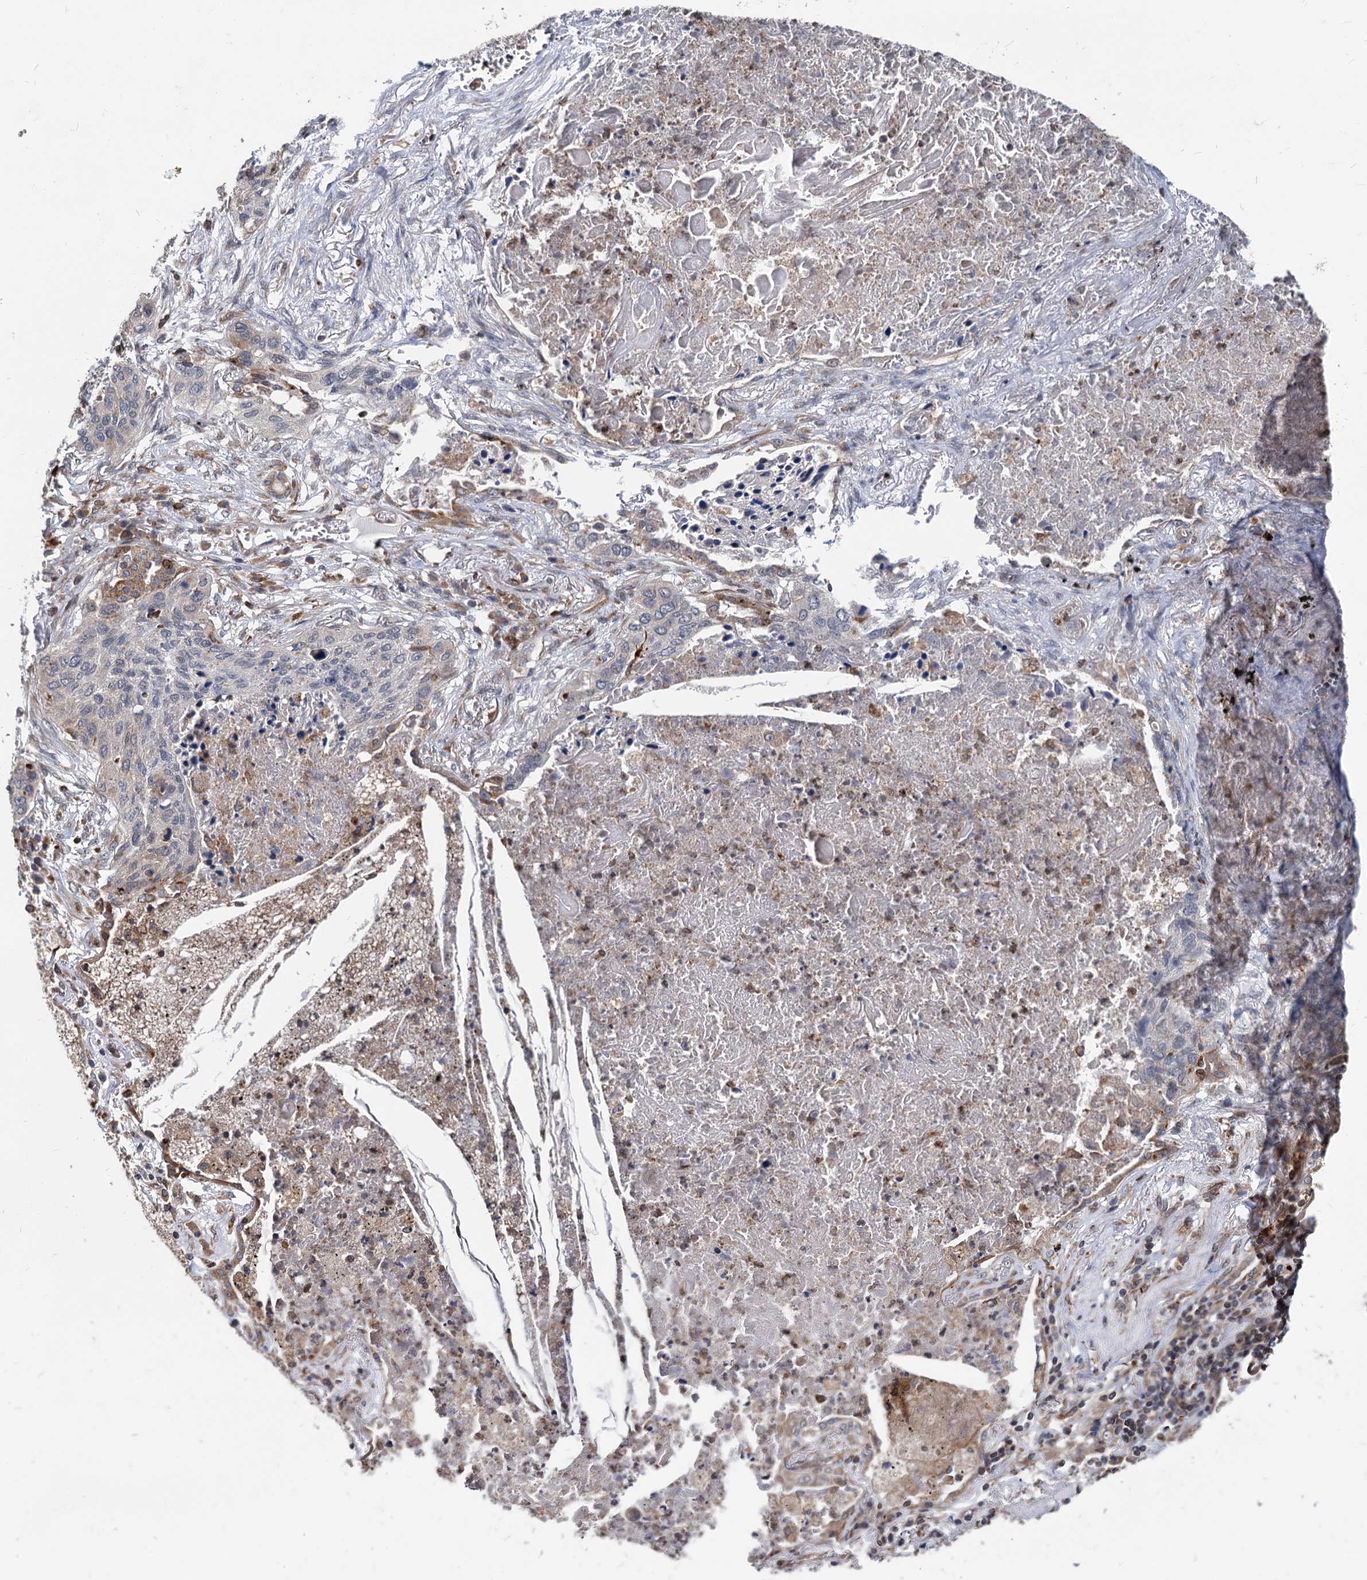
{"staining": {"intensity": "moderate", "quantity": "<25%", "location": "cytoplasmic/membranous"}, "tissue": "lung cancer", "cell_type": "Tumor cells", "image_type": "cancer", "snomed": [{"axis": "morphology", "description": "Squamous cell carcinoma, NOS"}, {"axis": "topography", "description": "Lung"}], "caption": "Immunohistochemistry (IHC) micrograph of human lung cancer (squamous cell carcinoma) stained for a protein (brown), which reveals low levels of moderate cytoplasmic/membranous positivity in about <25% of tumor cells.", "gene": "STIM1", "patient": {"sex": "female", "age": 63}}